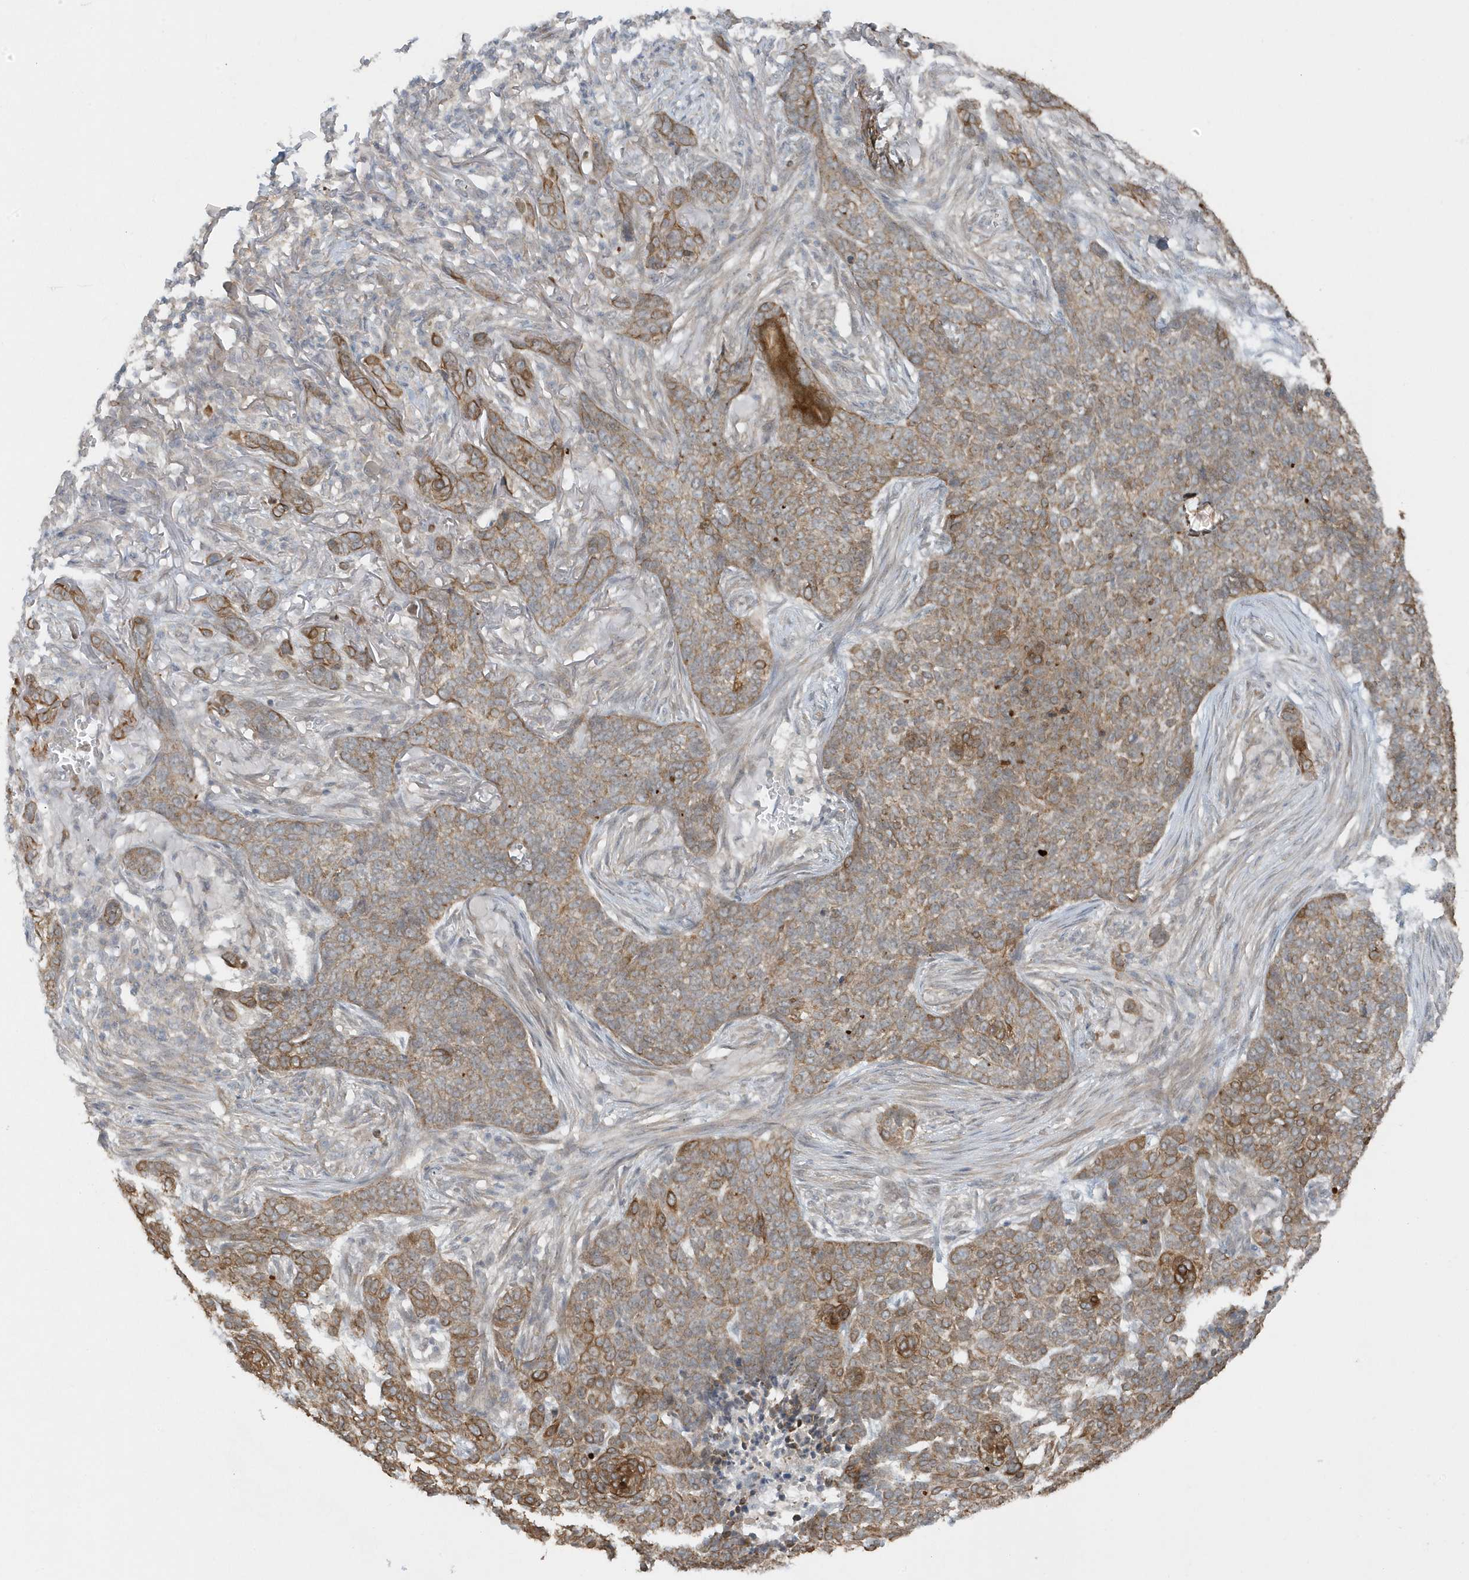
{"staining": {"intensity": "moderate", "quantity": ">75%", "location": "cytoplasmic/membranous"}, "tissue": "skin cancer", "cell_type": "Tumor cells", "image_type": "cancer", "snomed": [{"axis": "morphology", "description": "Basal cell carcinoma"}, {"axis": "topography", "description": "Skin"}], "caption": "Immunohistochemical staining of skin cancer reveals medium levels of moderate cytoplasmic/membranous positivity in about >75% of tumor cells.", "gene": "PARD3B", "patient": {"sex": "male", "age": 85}}